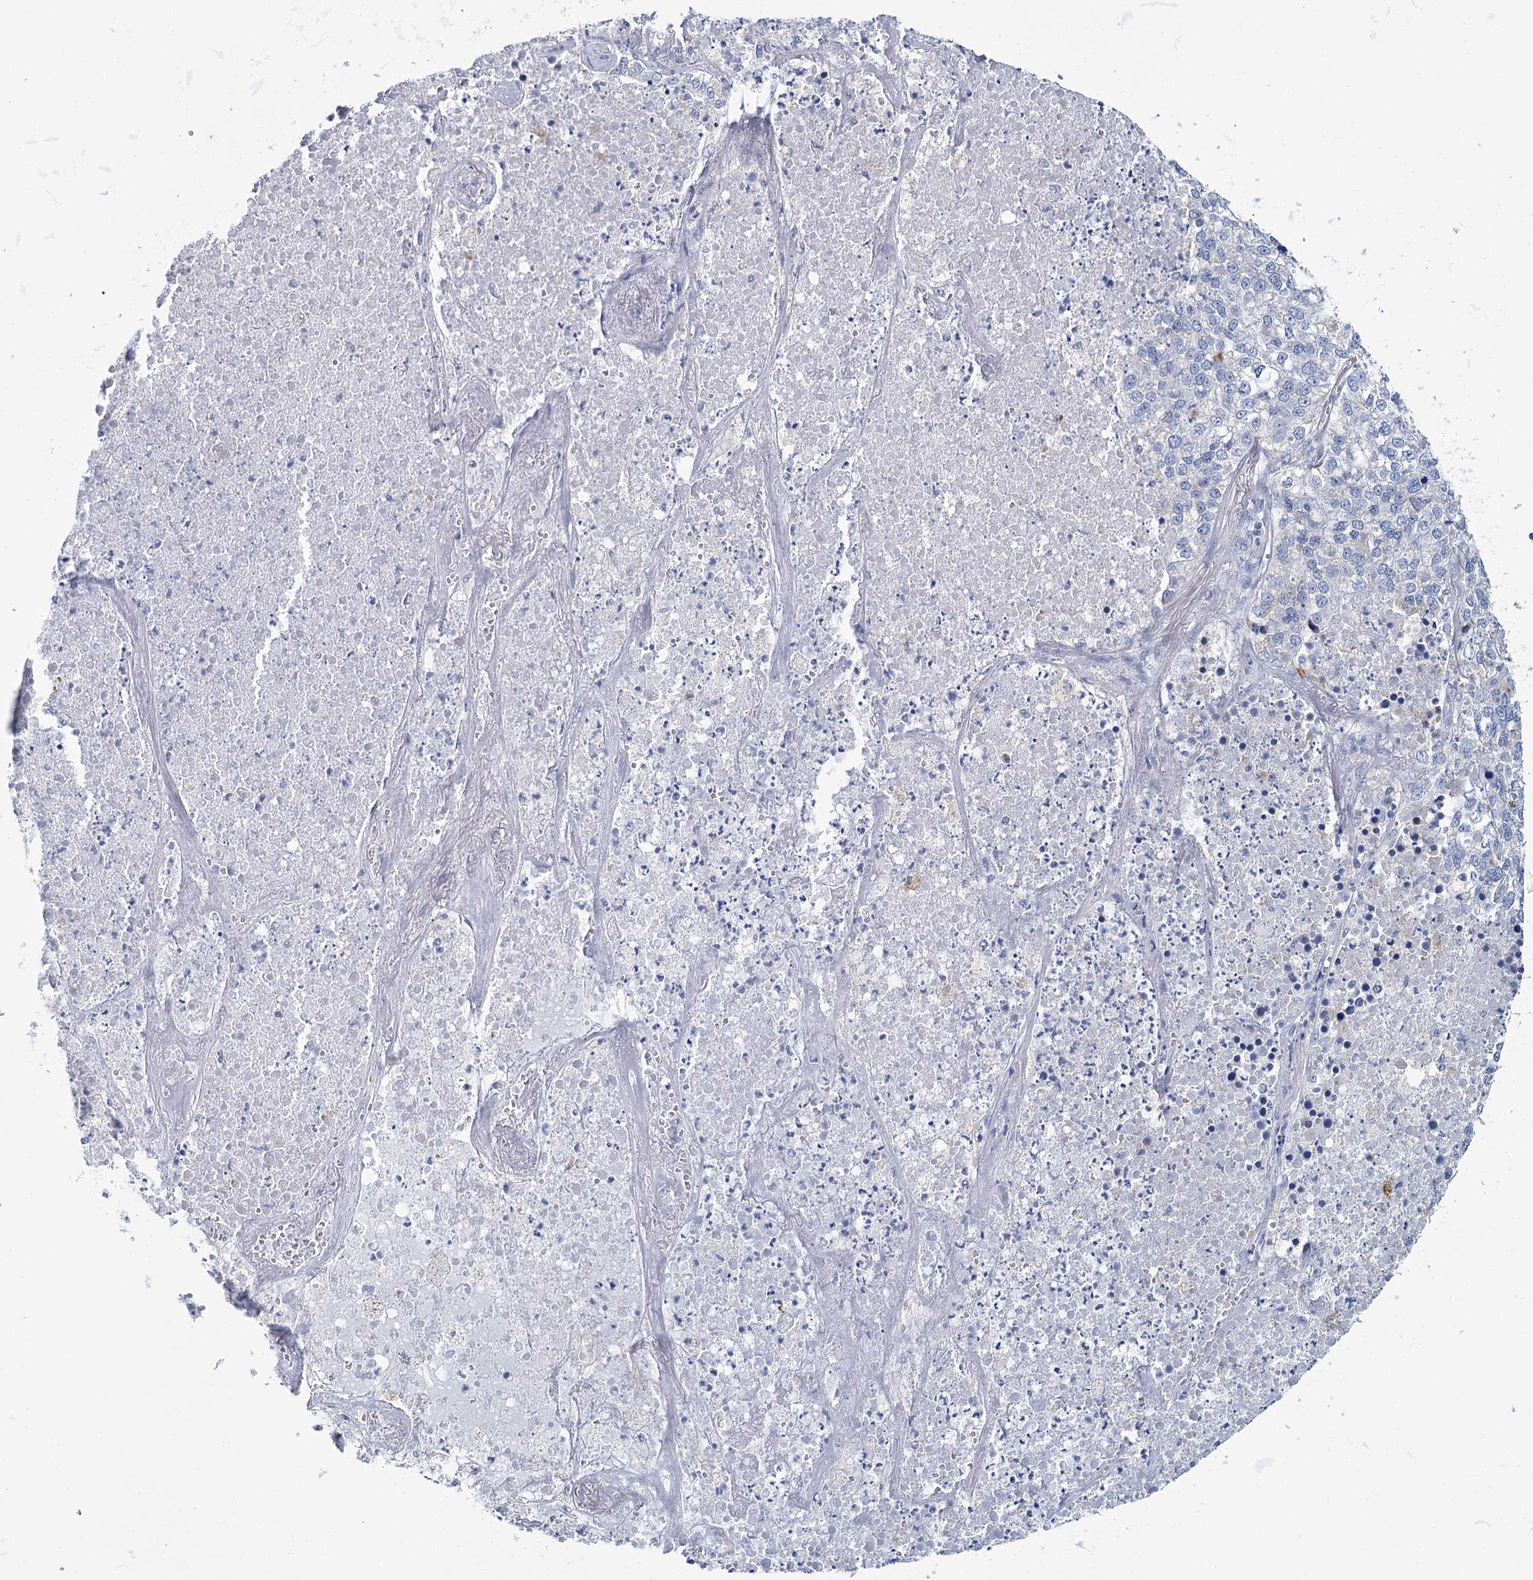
{"staining": {"intensity": "negative", "quantity": "none", "location": "none"}, "tissue": "lung cancer", "cell_type": "Tumor cells", "image_type": "cancer", "snomed": [{"axis": "morphology", "description": "Adenocarcinoma, NOS"}, {"axis": "topography", "description": "Lung"}], "caption": "Histopathology image shows no protein staining in tumor cells of lung cancer tissue. (DAB immunohistochemistry with hematoxylin counter stain).", "gene": "METTL7B", "patient": {"sex": "male", "age": 49}}